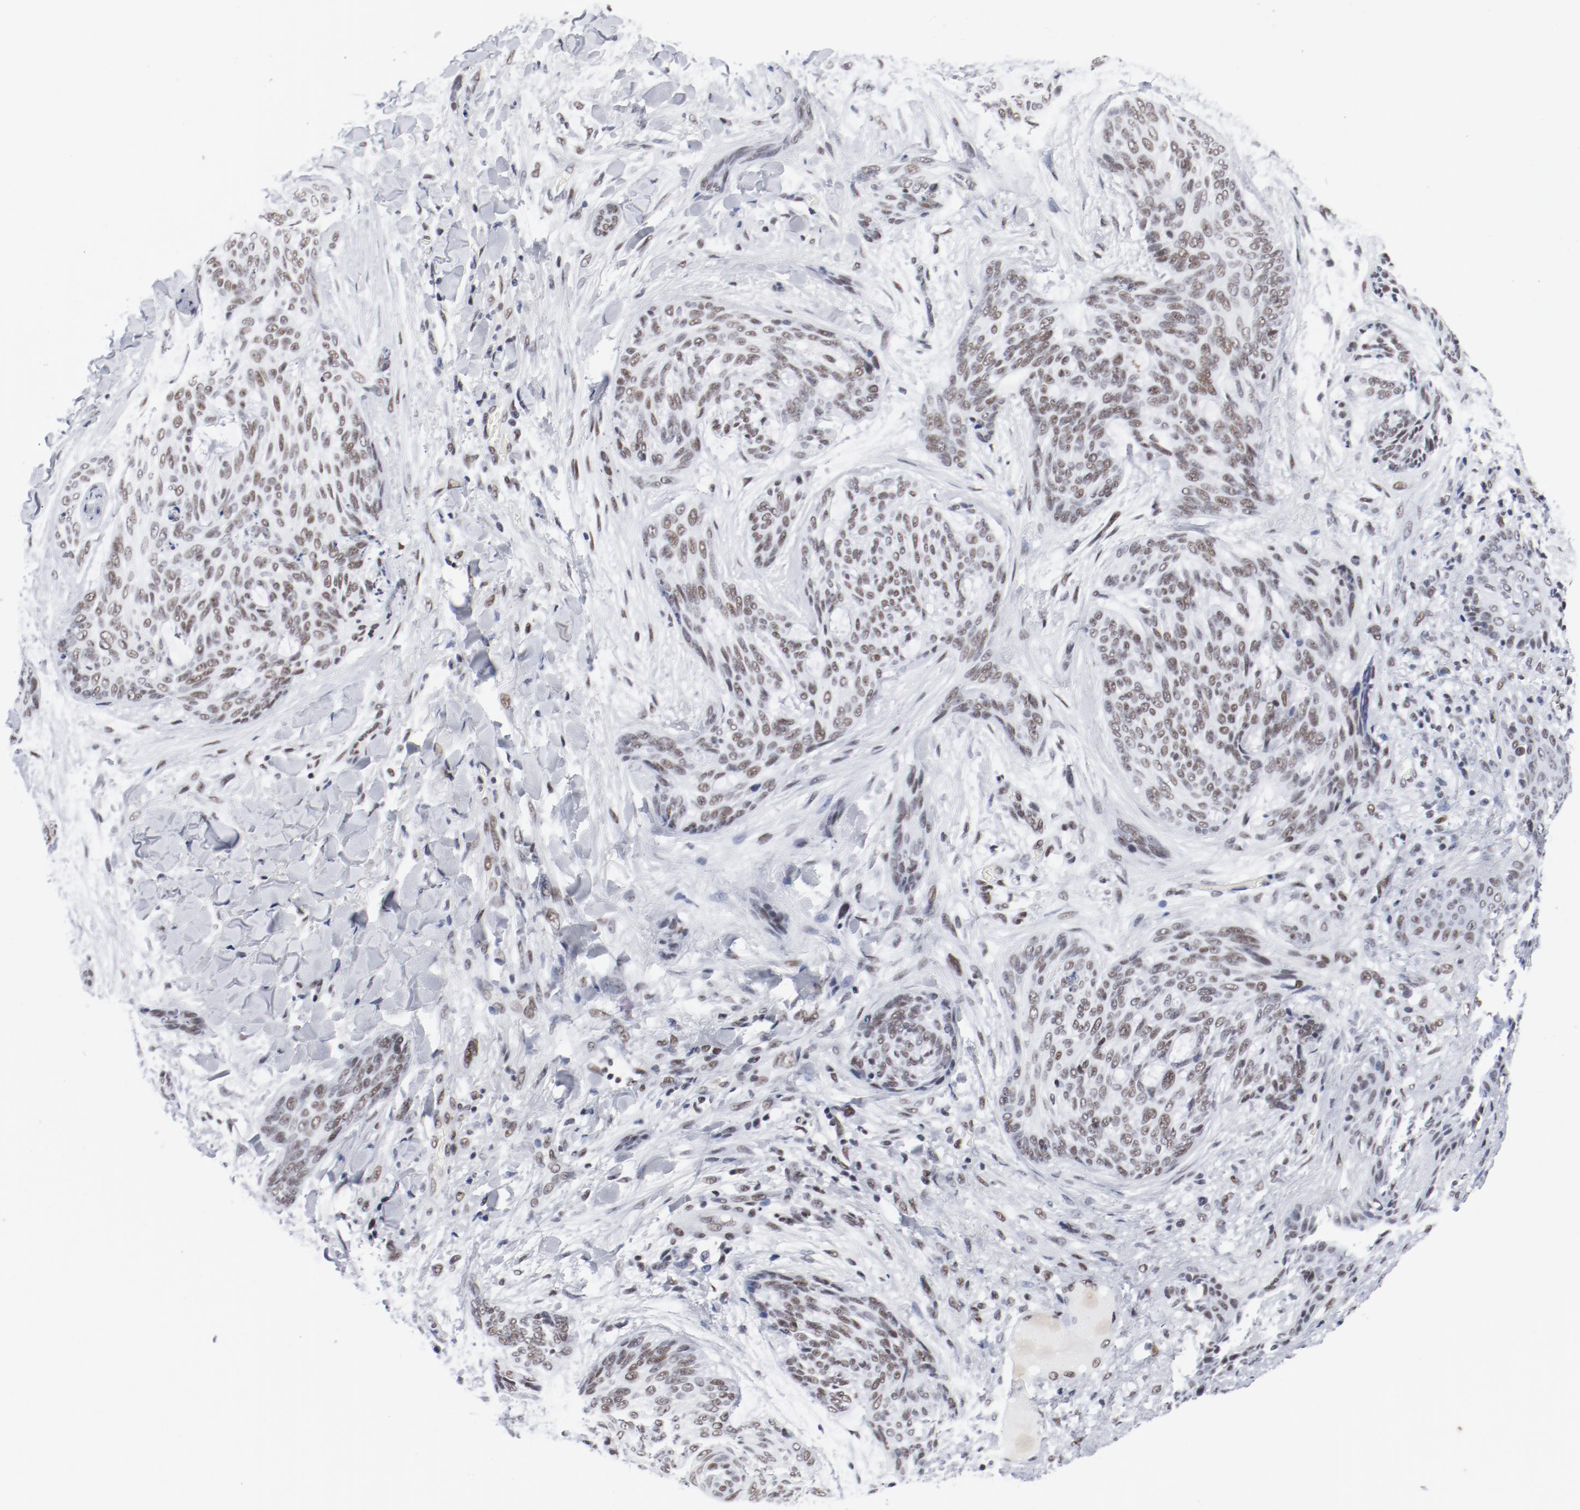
{"staining": {"intensity": "weak", "quantity": "25%-75%", "location": "nuclear"}, "tissue": "skin cancer", "cell_type": "Tumor cells", "image_type": "cancer", "snomed": [{"axis": "morphology", "description": "Normal tissue, NOS"}, {"axis": "morphology", "description": "Basal cell carcinoma"}, {"axis": "topography", "description": "Skin"}], "caption": "Human skin cancer (basal cell carcinoma) stained with a brown dye displays weak nuclear positive expression in approximately 25%-75% of tumor cells.", "gene": "ATF2", "patient": {"sex": "female", "age": 71}}